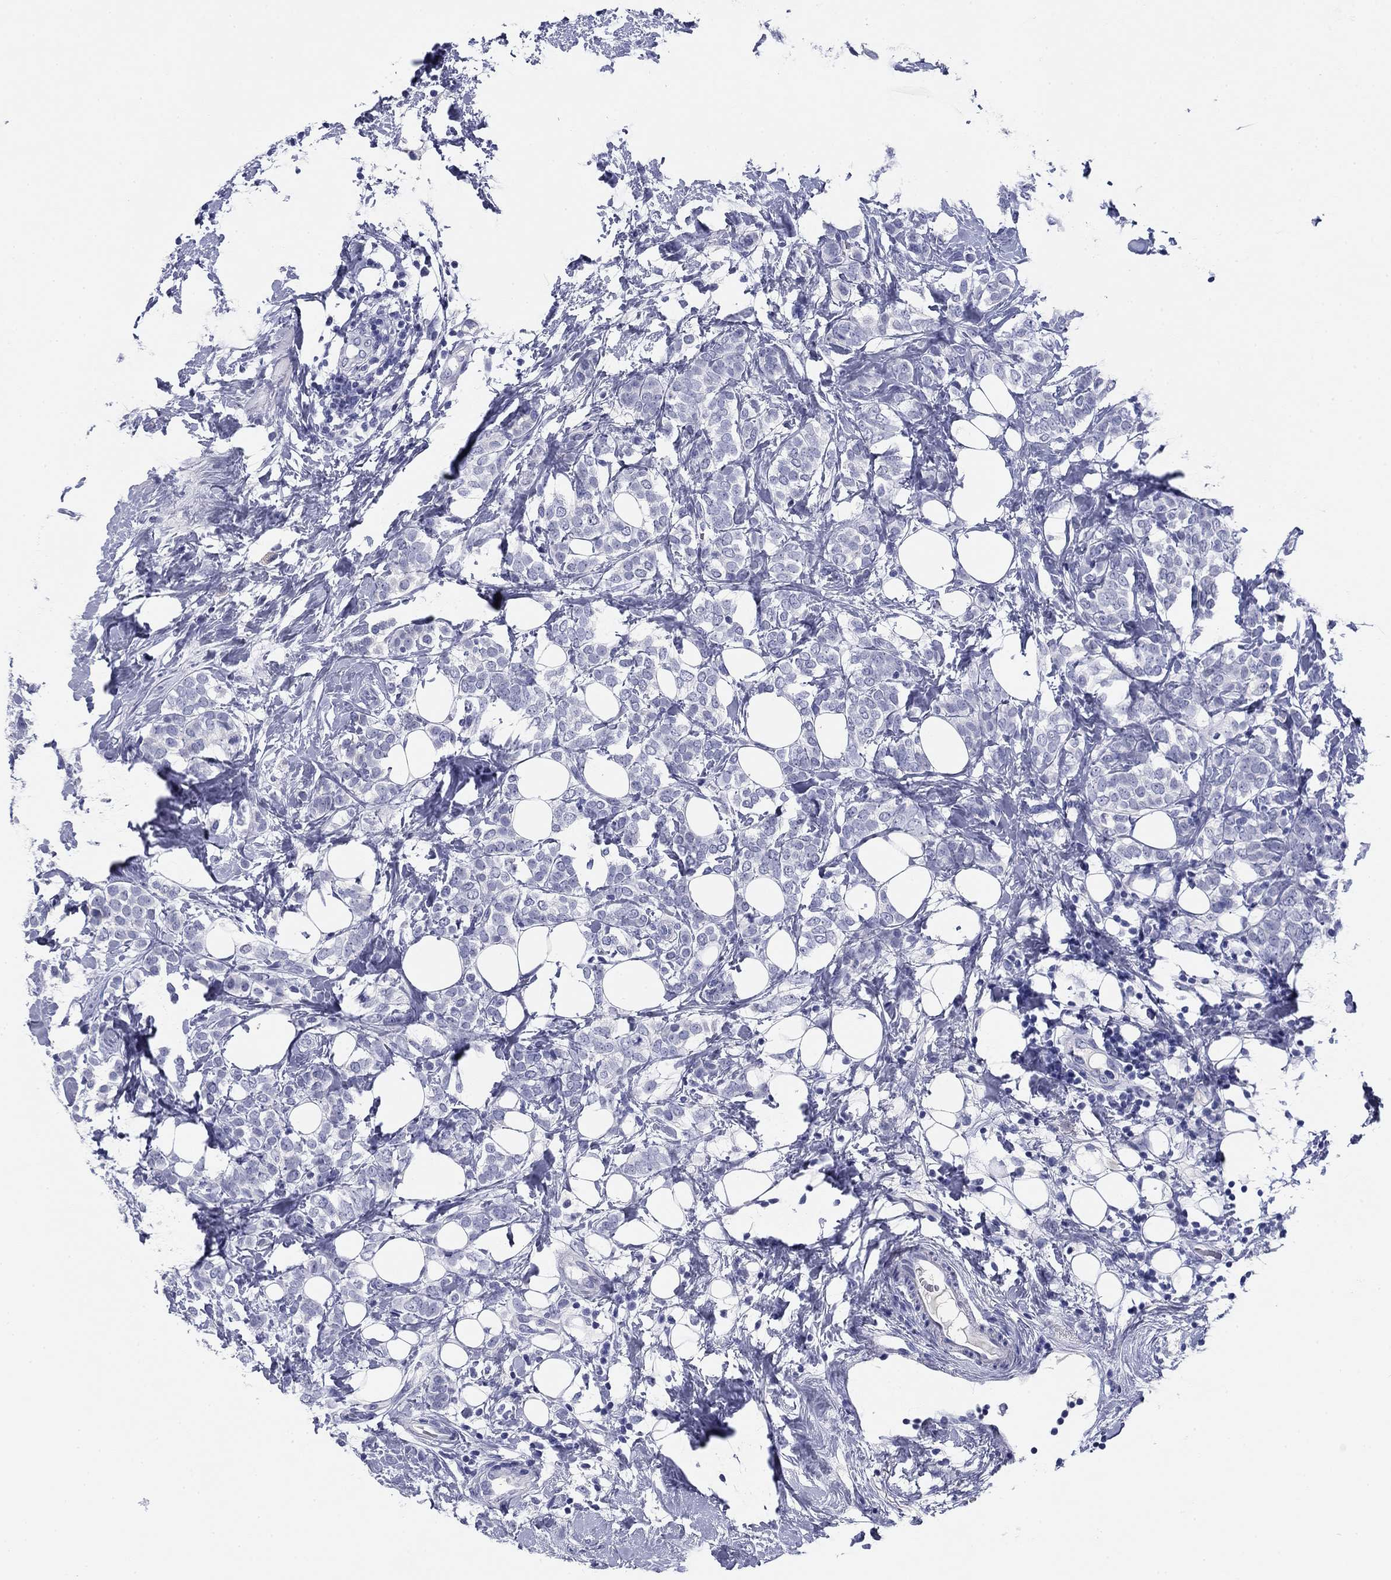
{"staining": {"intensity": "negative", "quantity": "none", "location": "none"}, "tissue": "breast cancer", "cell_type": "Tumor cells", "image_type": "cancer", "snomed": [{"axis": "morphology", "description": "Lobular carcinoma"}, {"axis": "topography", "description": "Breast"}], "caption": "Immunohistochemical staining of breast cancer (lobular carcinoma) shows no significant expression in tumor cells.", "gene": "KCNH1", "patient": {"sex": "female", "age": 49}}